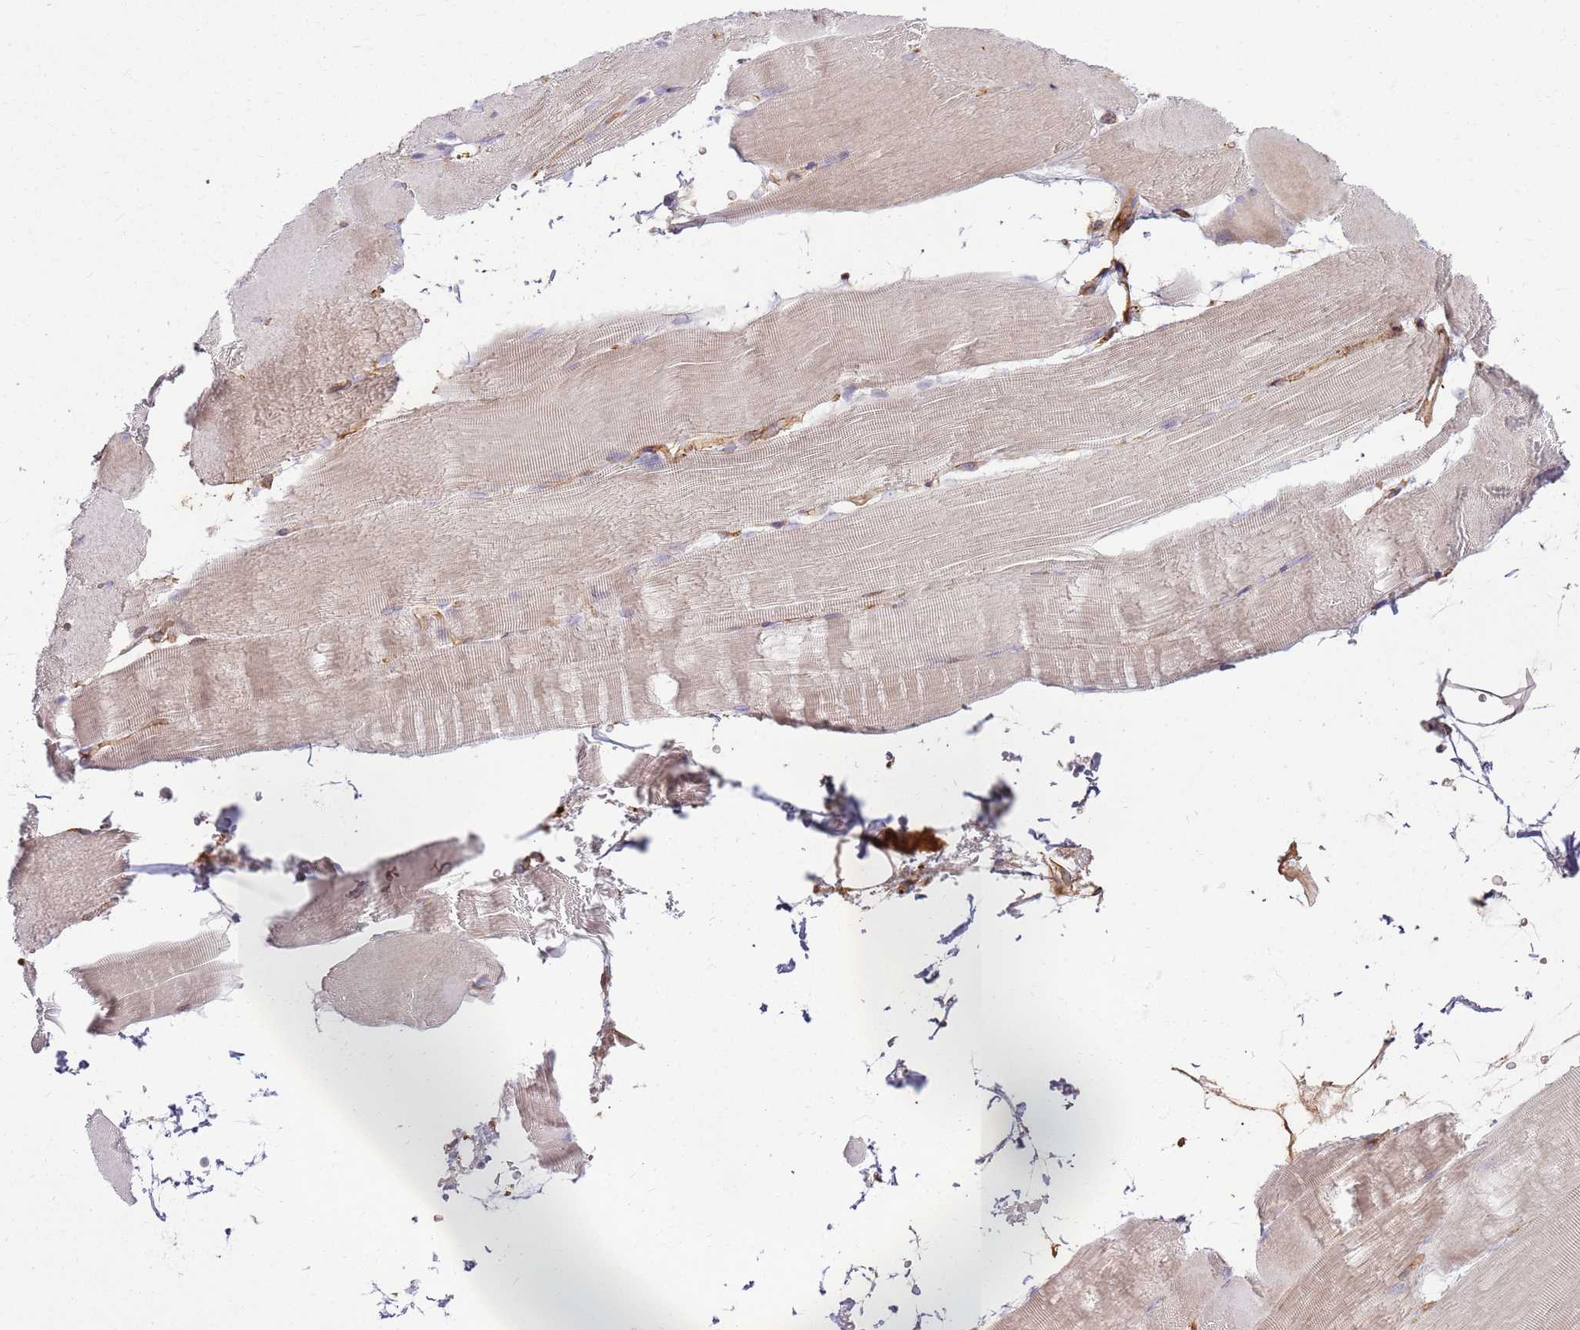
{"staining": {"intensity": "weak", "quantity": "<25%", "location": "cytoplasmic/membranous"}, "tissue": "skeletal muscle", "cell_type": "Myocytes", "image_type": "normal", "snomed": [{"axis": "morphology", "description": "Normal tissue, NOS"}, {"axis": "topography", "description": "Skeletal muscle"}, {"axis": "topography", "description": "Parathyroid gland"}], "caption": "This is an immunohistochemistry micrograph of normal human skeletal muscle. There is no positivity in myocytes.", "gene": "EMC1", "patient": {"sex": "female", "age": 37}}